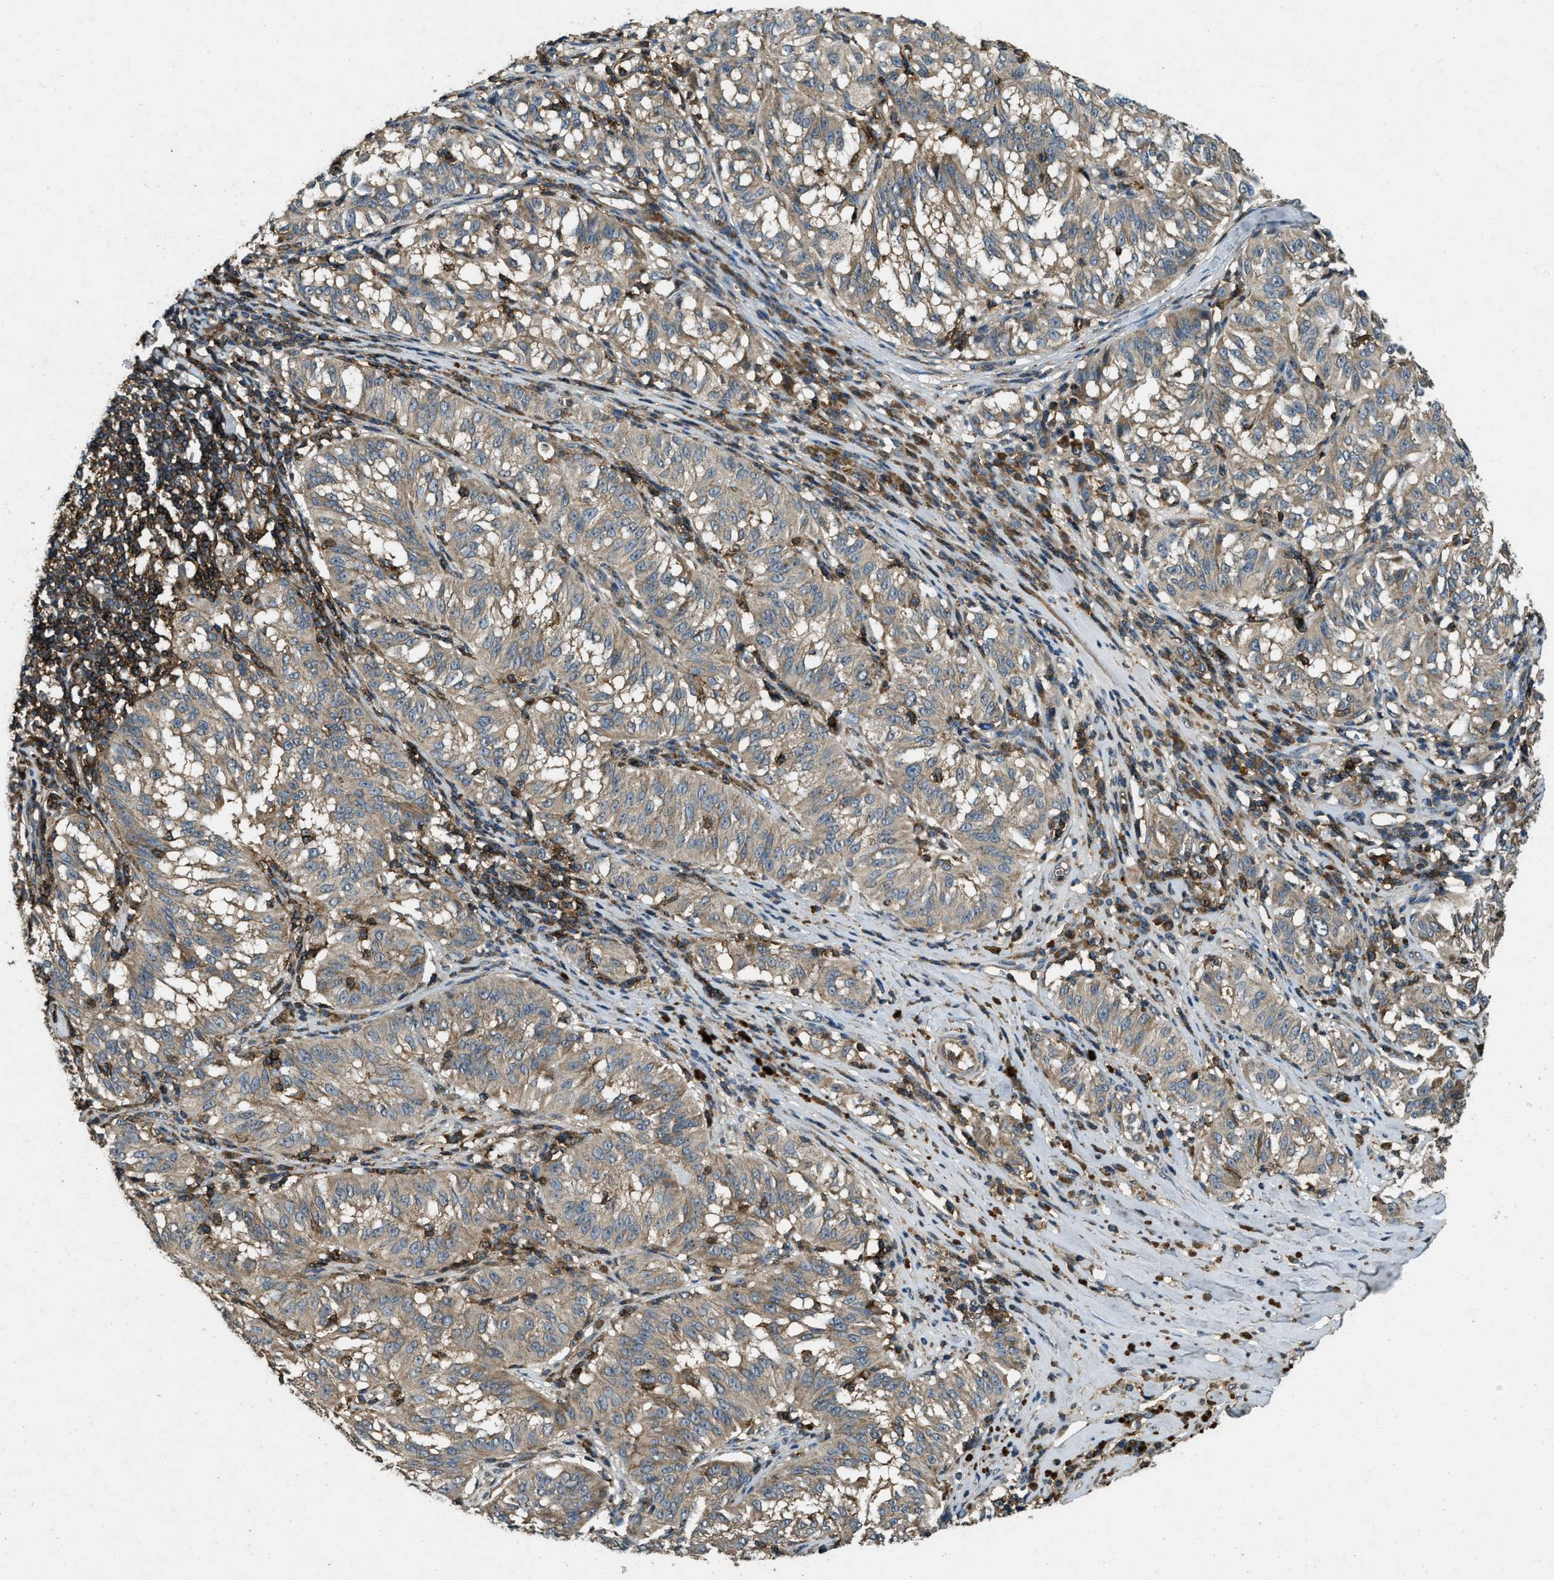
{"staining": {"intensity": "weak", "quantity": "<25%", "location": "cytoplasmic/membranous"}, "tissue": "melanoma", "cell_type": "Tumor cells", "image_type": "cancer", "snomed": [{"axis": "morphology", "description": "Malignant melanoma, NOS"}, {"axis": "topography", "description": "Skin"}], "caption": "Melanoma was stained to show a protein in brown. There is no significant expression in tumor cells. The staining was performed using DAB to visualize the protein expression in brown, while the nuclei were stained in blue with hematoxylin (Magnification: 20x).", "gene": "ATP8B1", "patient": {"sex": "female", "age": 72}}